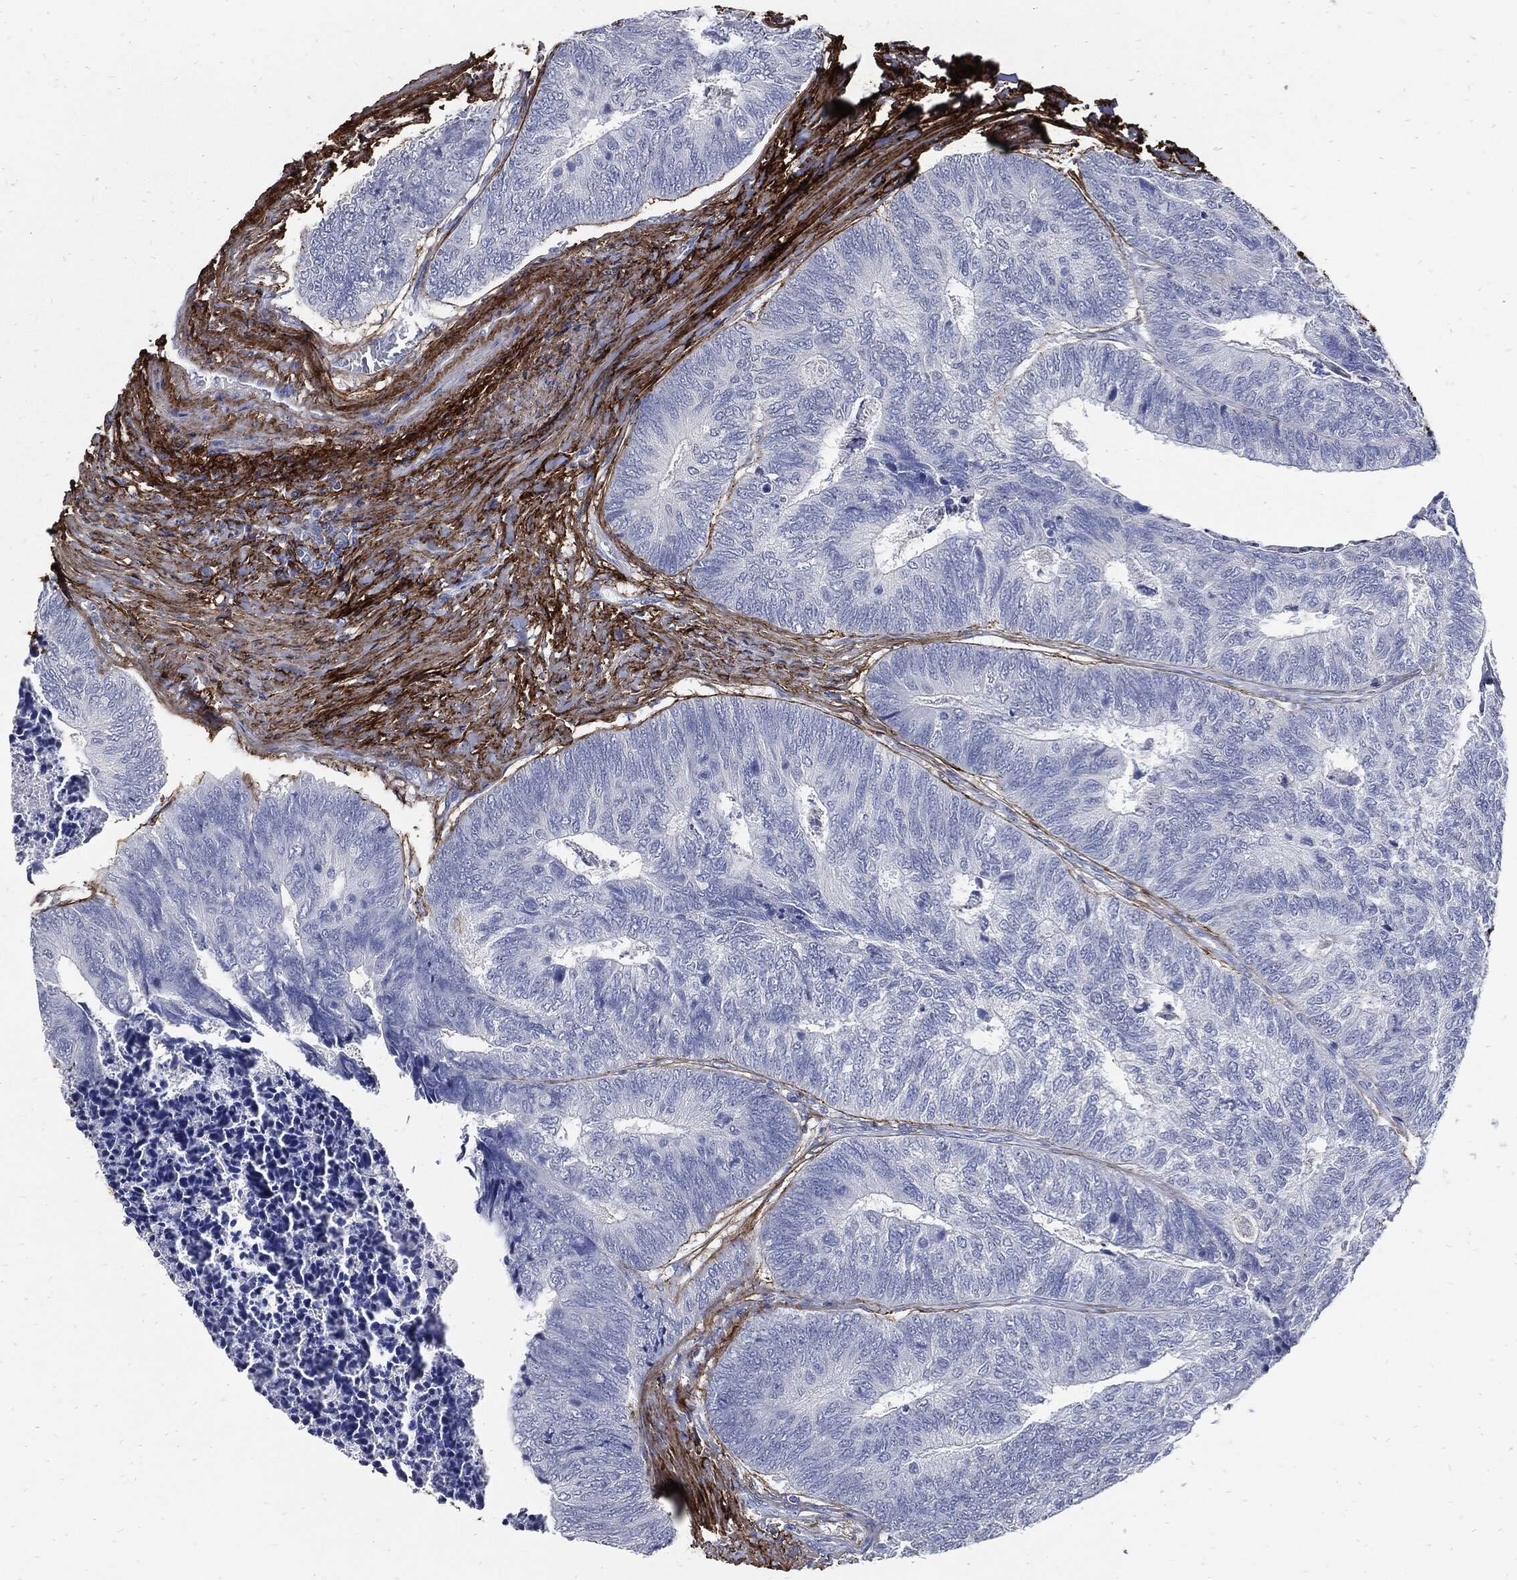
{"staining": {"intensity": "negative", "quantity": "none", "location": "none"}, "tissue": "colorectal cancer", "cell_type": "Tumor cells", "image_type": "cancer", "snomed": [{"axis": "morphology", "description": "Adenocarcinoma, NOS"}, {"axis": "topography", "description": "Colon"}], "caption": "The histopathology image shows no significant expression in tumor cells of colorectal cancer.", "gene": "FBN1", "patient": {"sex": "female", "age": 67}}